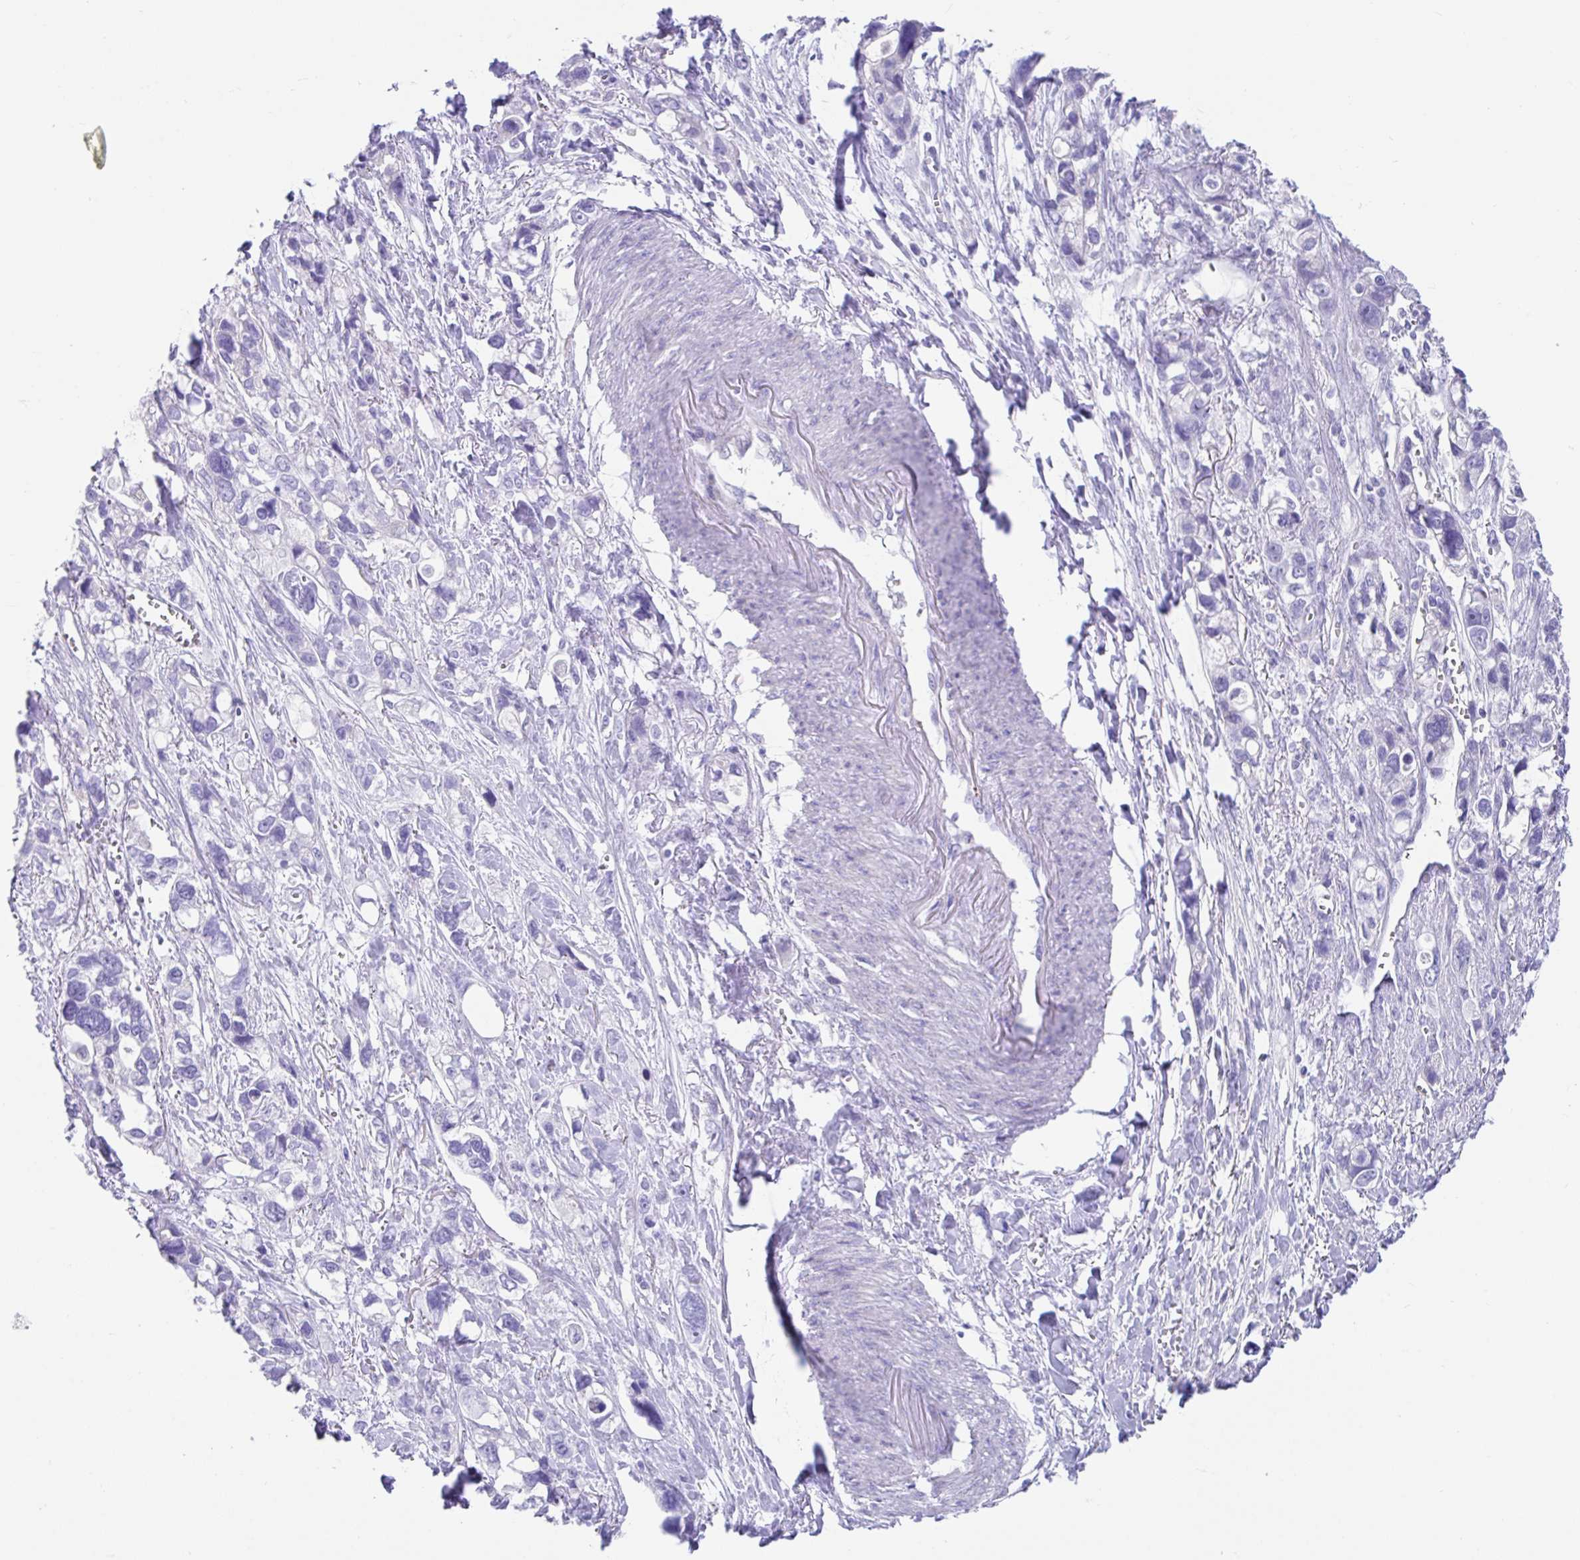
{"staining": {"intensity": "negative", "quantity": "none", "location": "none"}, "tissue": "stomach cancer", "cell_type": "Tumor cells", "image_type": "cancer", "snomed": [{"axis": "morphology", "description": "Adenocarcinoma, NOS"}, {"axis": "topography", "description": "Stomach, upper"}], "caption": "IHC of human stomach adenocarcinoma displays no staining in tumor cells.", "gene": "CCSAP", "patient": {"sex": "female", "age": 81}}